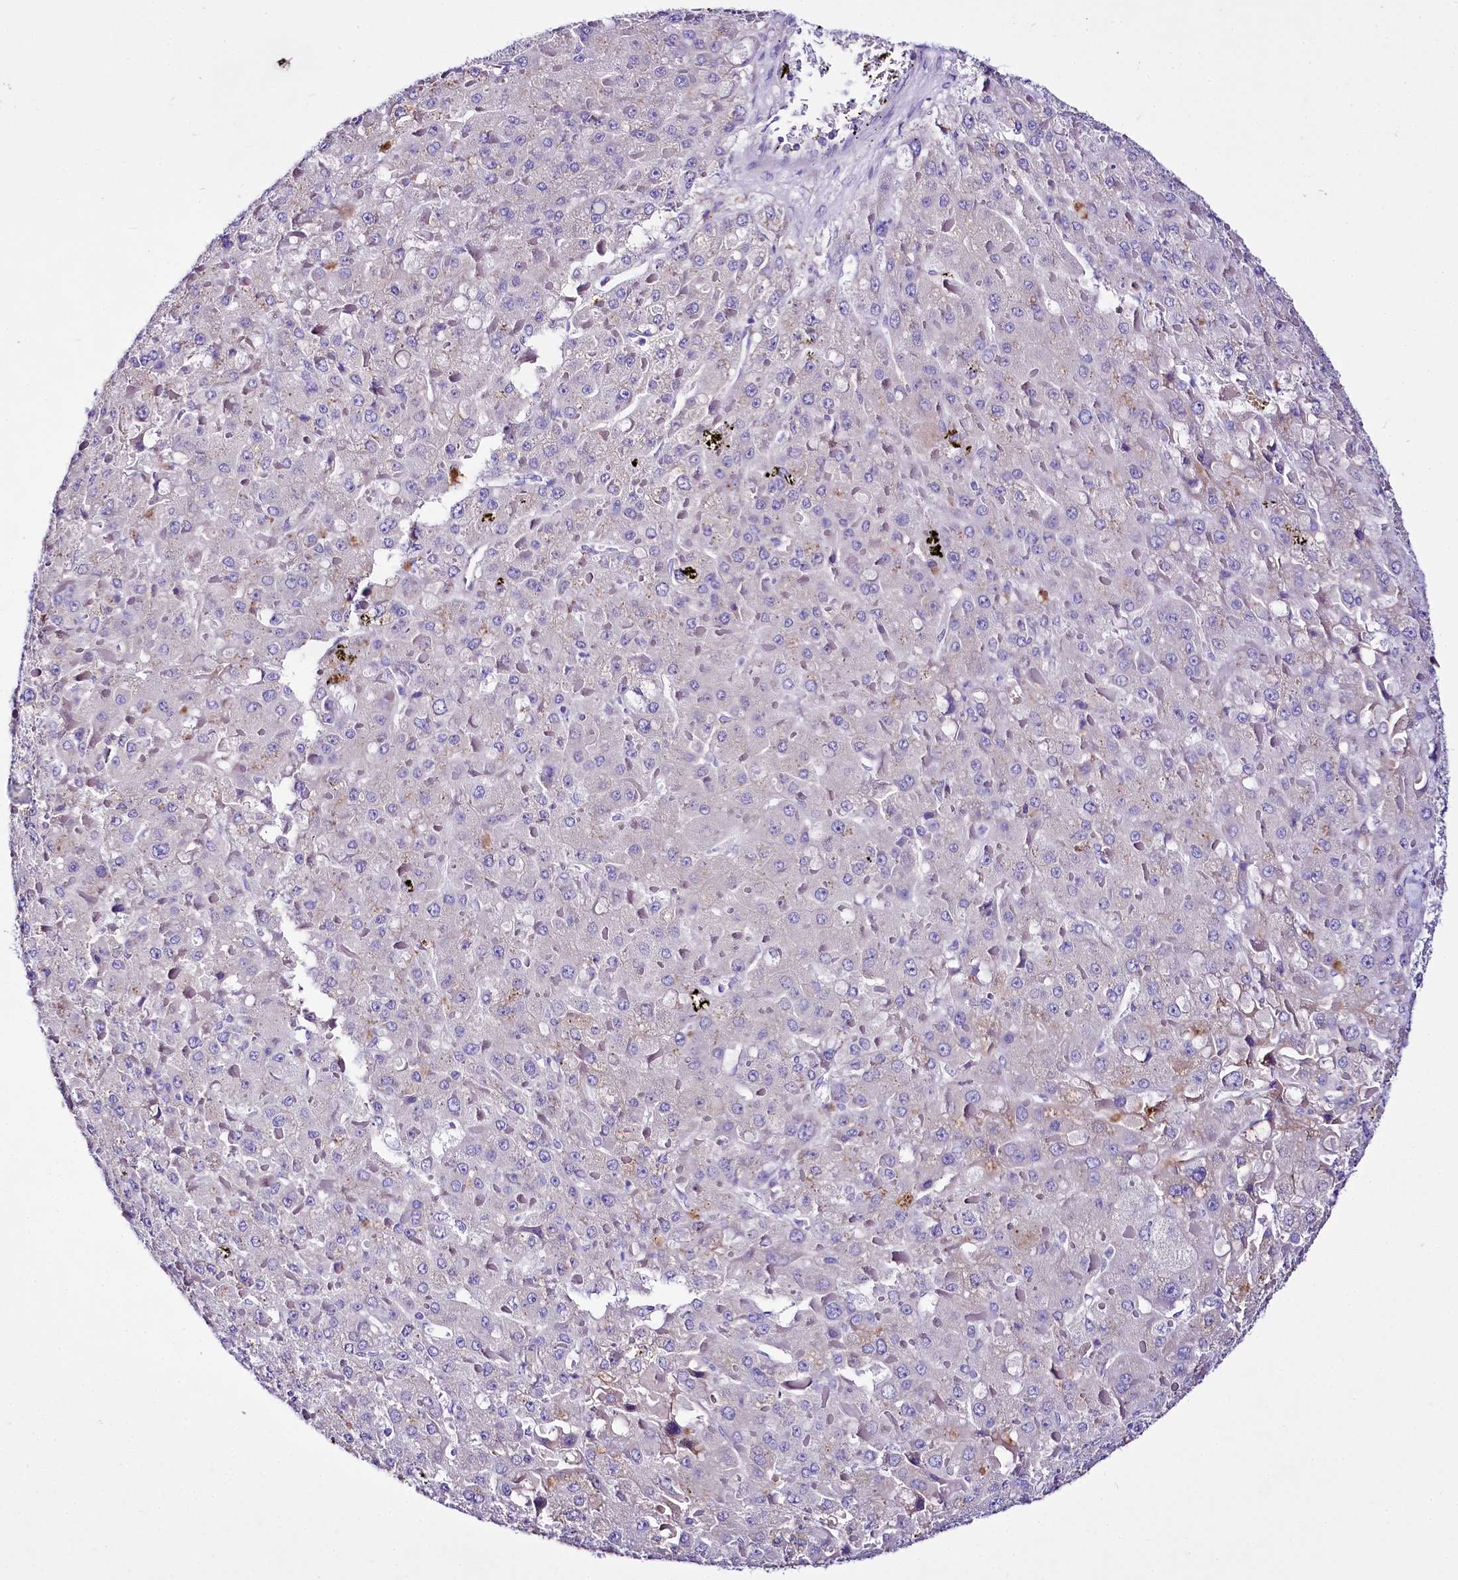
{"staining": {"intensity": "negative", "quantity": "none", "location": "none"}, "tissue": "liver cancer", "cell_type": "Tumor cells", "image_type": "cancer", "snomed": [{"axis": "morphology", "description": "Carcinoma, Hepatocellular, NOS"}, {"axis": "topography", "description": "Liver"}], "caption": "IHC histopathology image of human liver cancer (hepatocellular carcinoma) stained for a protein (brown), which displays no positivity in tumor cells.", "gene": "A2ML1", "patient": {"sex": "female", "age": 73}}